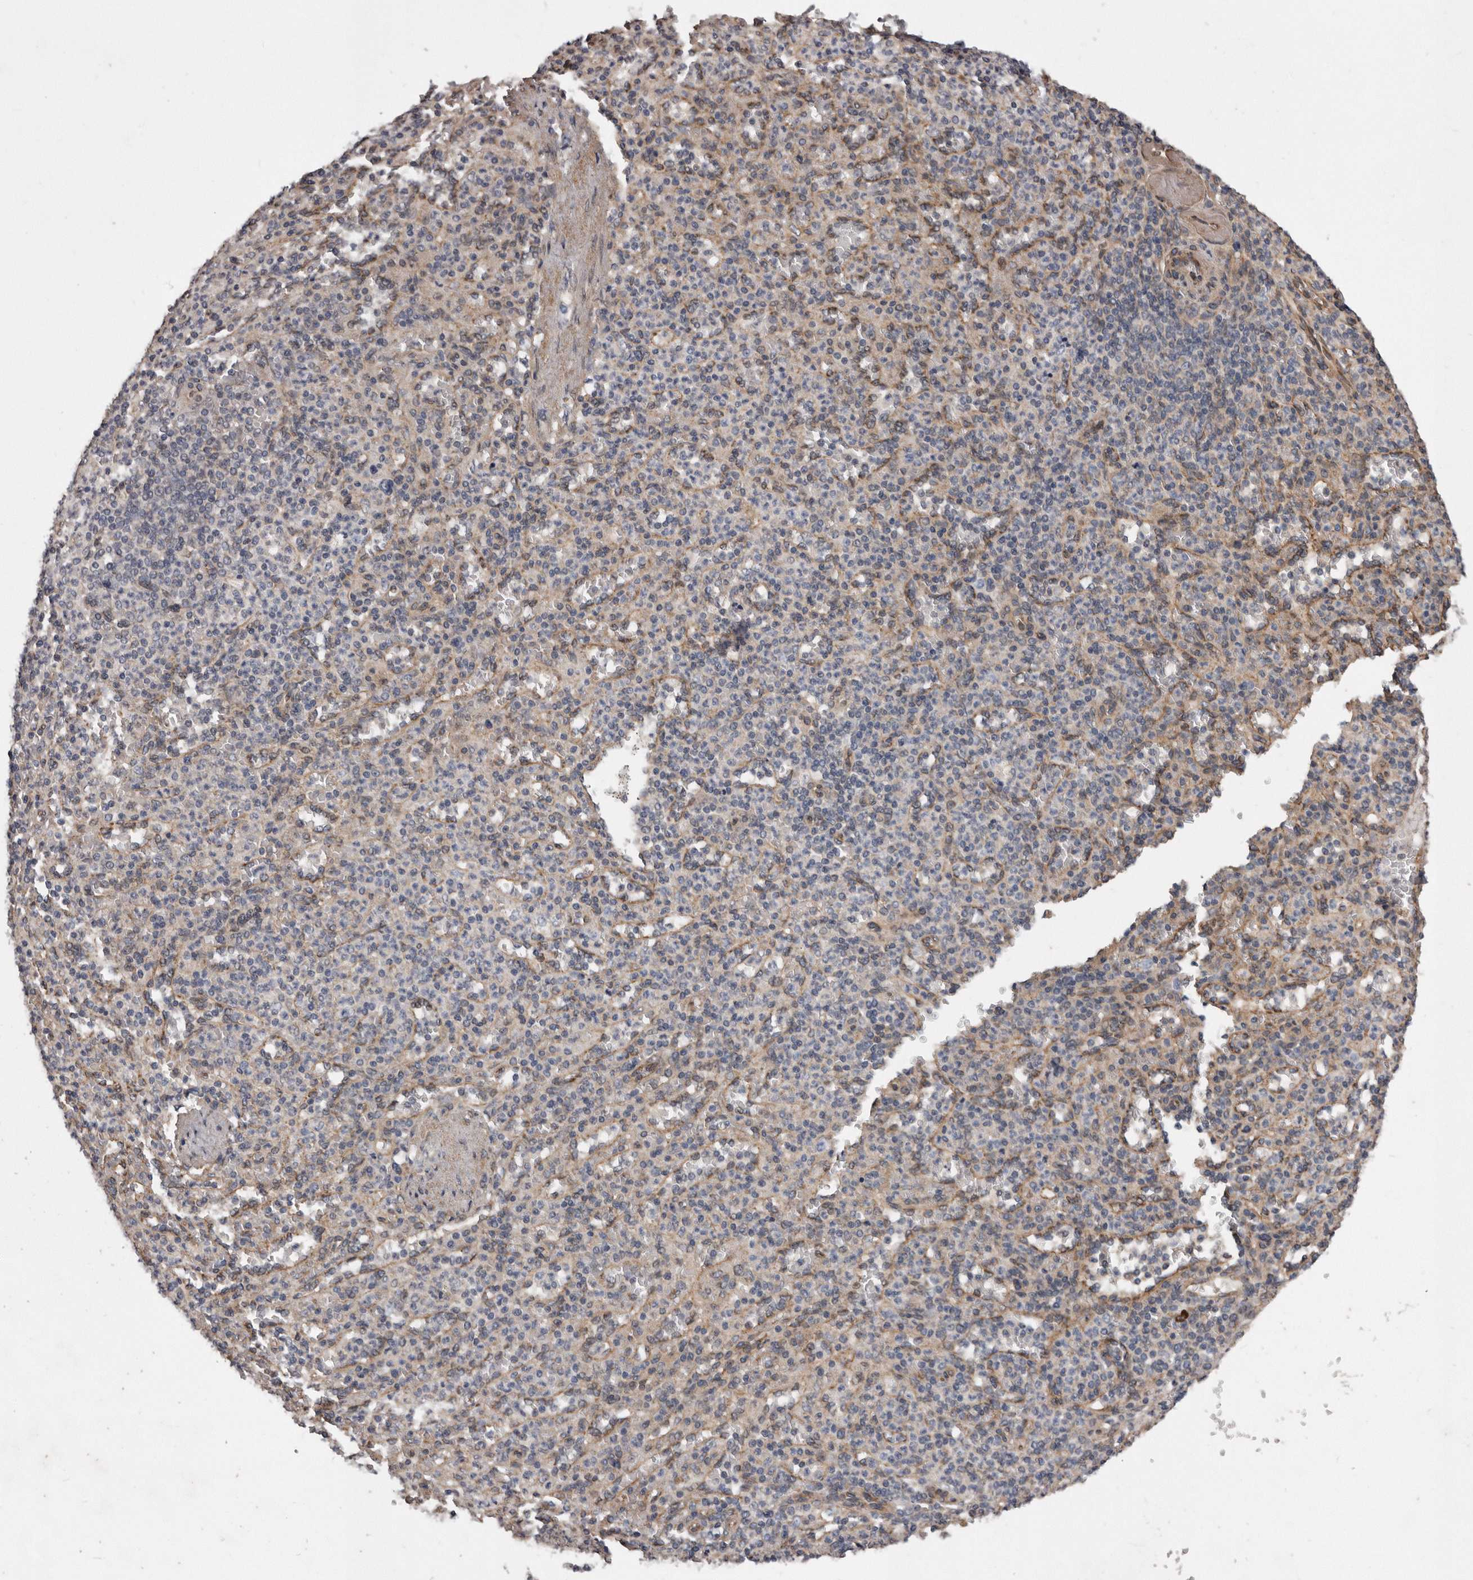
{"staining": {"intensity": "negative", "quantity": "none", "location": "none"}, "tissue": "spleen", "cell_type": "Cells in red pulp", "image_type": "normal", "snomed": [{"axis": "morphology", "description": "Normal tissue, NOS"}, {"axis": "topography", "description": "Spleen"}], "caption": "Immunohistochemistry micrograph of benign human spleen stained for a protein (brown), which exhibits no expression in cells in red pulp.", "gene": "ARMCX1", "patient": {"sex": "female", "age": 74}}